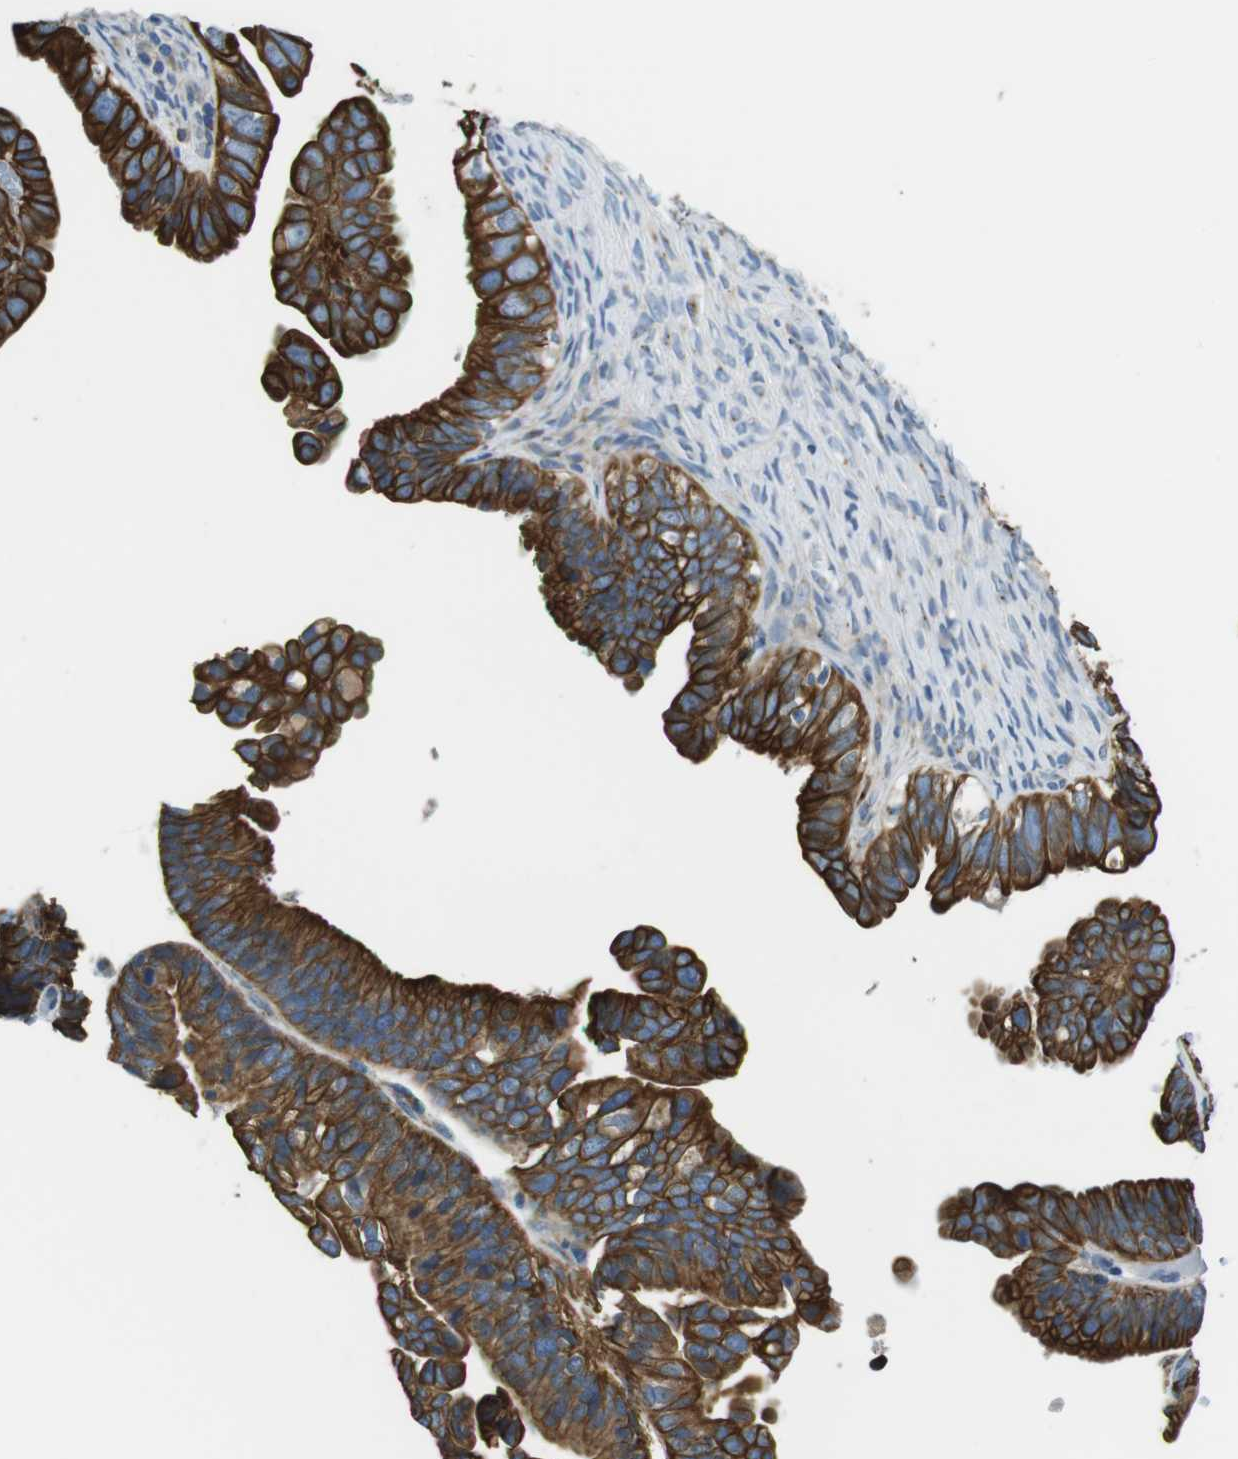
{"staining": {"intensity": "strong", "quantity": ">75%", "location": "cytoplasmic/membranous"}, "tissue": "ovarian cancer", "cell_type": "Tumor cells", "image_type": "cancer", "snomed": [{"axis": "morphology", "description": "Cystadenocarcinoma, serous, NOS"}, {"axis": "topography", "description": "Ovary"}], "caption": "A high amount of strong cytoplasmic/membranous positivity is present in approximately >75% of tumor cells in ovarian cancer tissue.", "gene": "UNC5CL", "patient": {"sex": "female", "age": 56}}